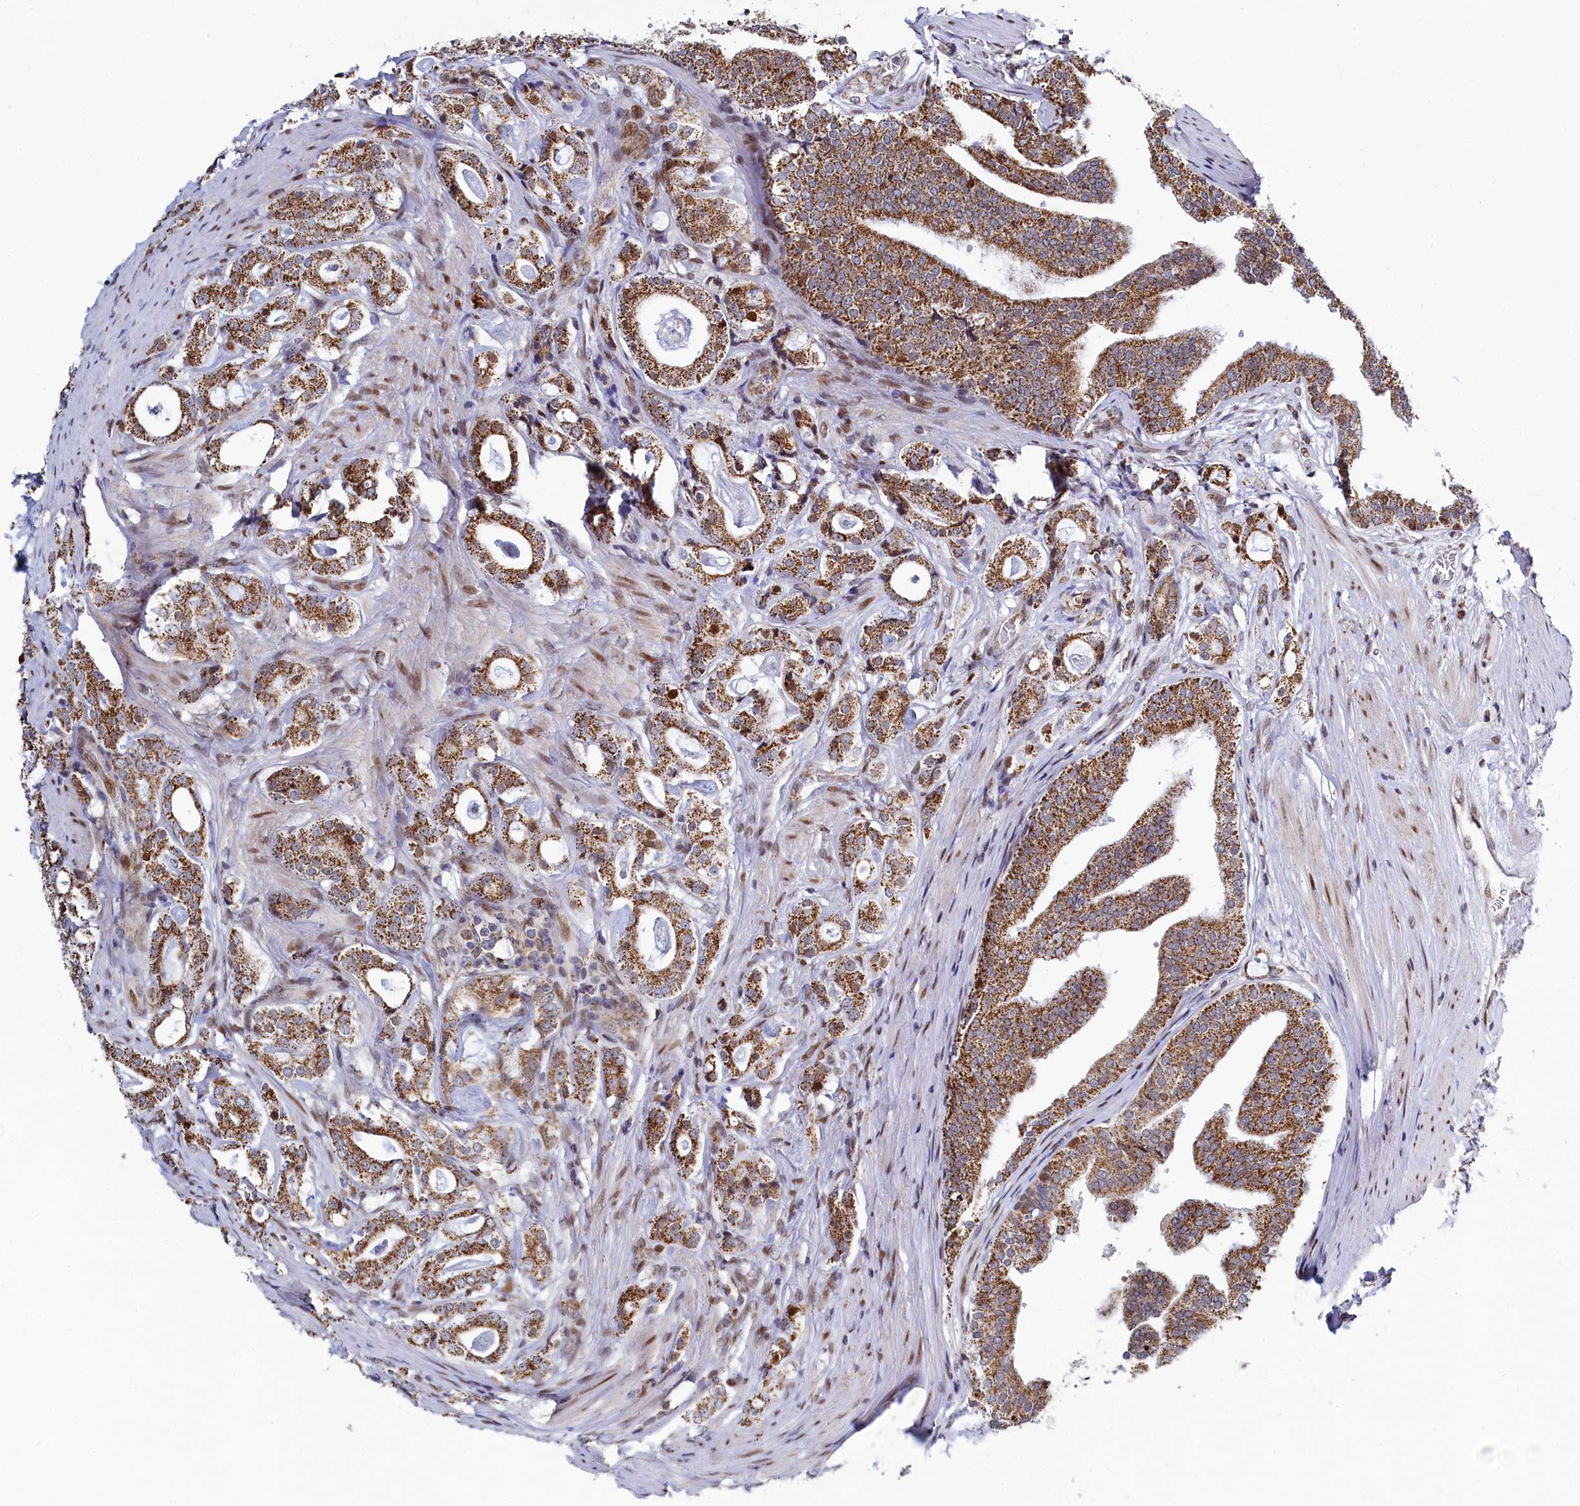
{"staining": {"intensity": "moderate", "quantity": ">75%", "location": "cytoplasmic/membranous"}, "tissue": "prostate cancer", "cell_type": "Tumor cells", "image_type": "cancer", "snomed": [{"axis": "morphology", "description": "Adenocarcinoma, High grade"}, {"axis": "topography", "description": "Prostate"}], "caption": "Prostate adenocarcinoma (high-grade) tissue displays moderate cytoplasmic/membranous positivity in about >75% of tumor cells", "gene": "HDGFL3", "patient": {"sex": "male", "age": 63}}